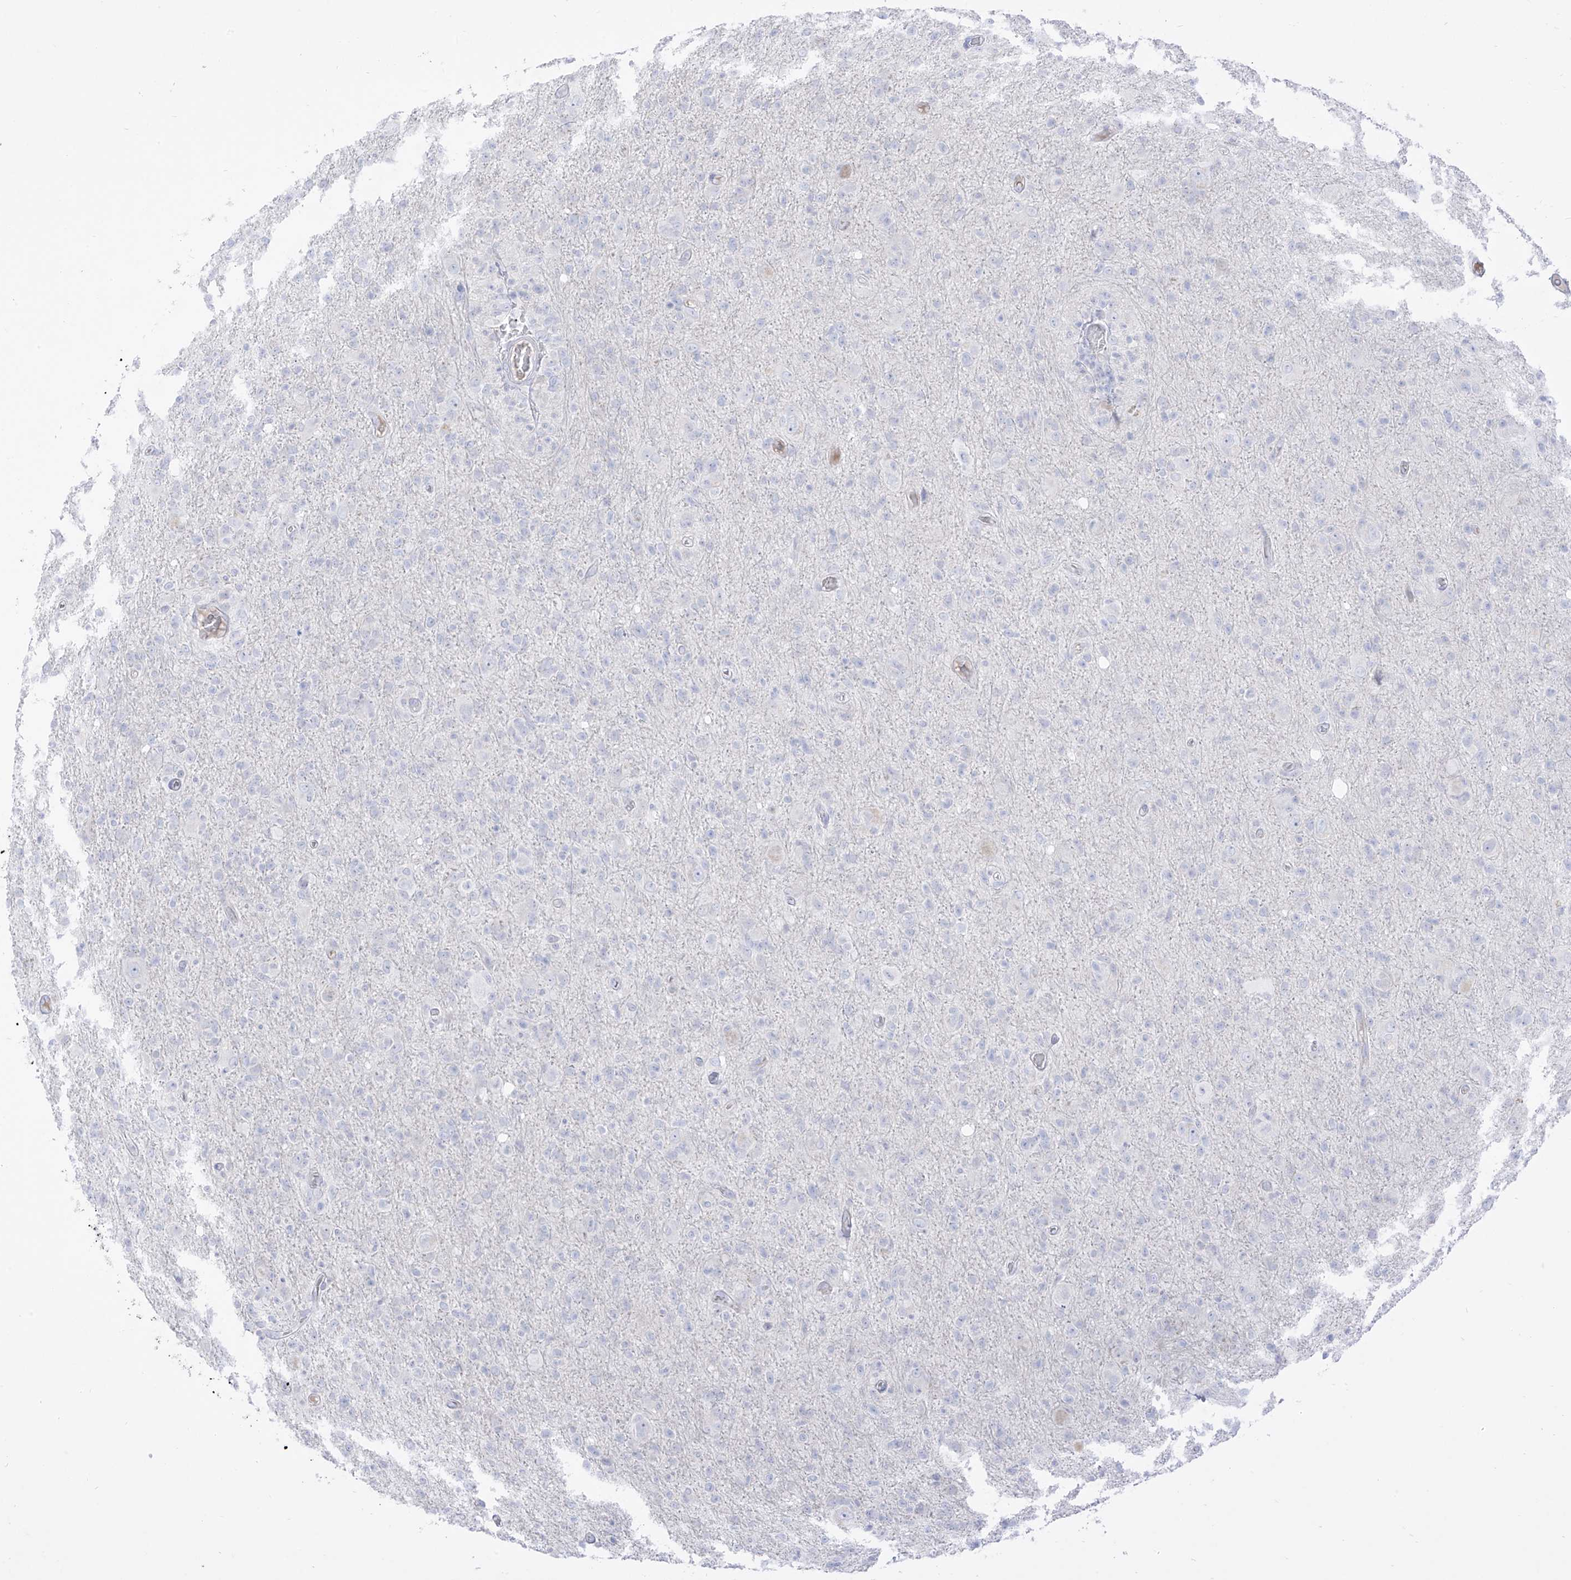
{"staining": {"intensity": "negative", "quantity": "none", "location": "none"}, "tissue": "glioma", "cell_type": "Tumor cells", "image_type": "cancer", "snomed": [{"axis": "morphology", "description": "Glioma, malignant, High grade"}, {"axis": "topography", "description": "Brain"}], "caption": "A photomicrograph of human malignant glioma (high-grade) is negative for staining in tumor cells.", "gene": "TGM4", "patient": {"sex": "female", "age": 57}}